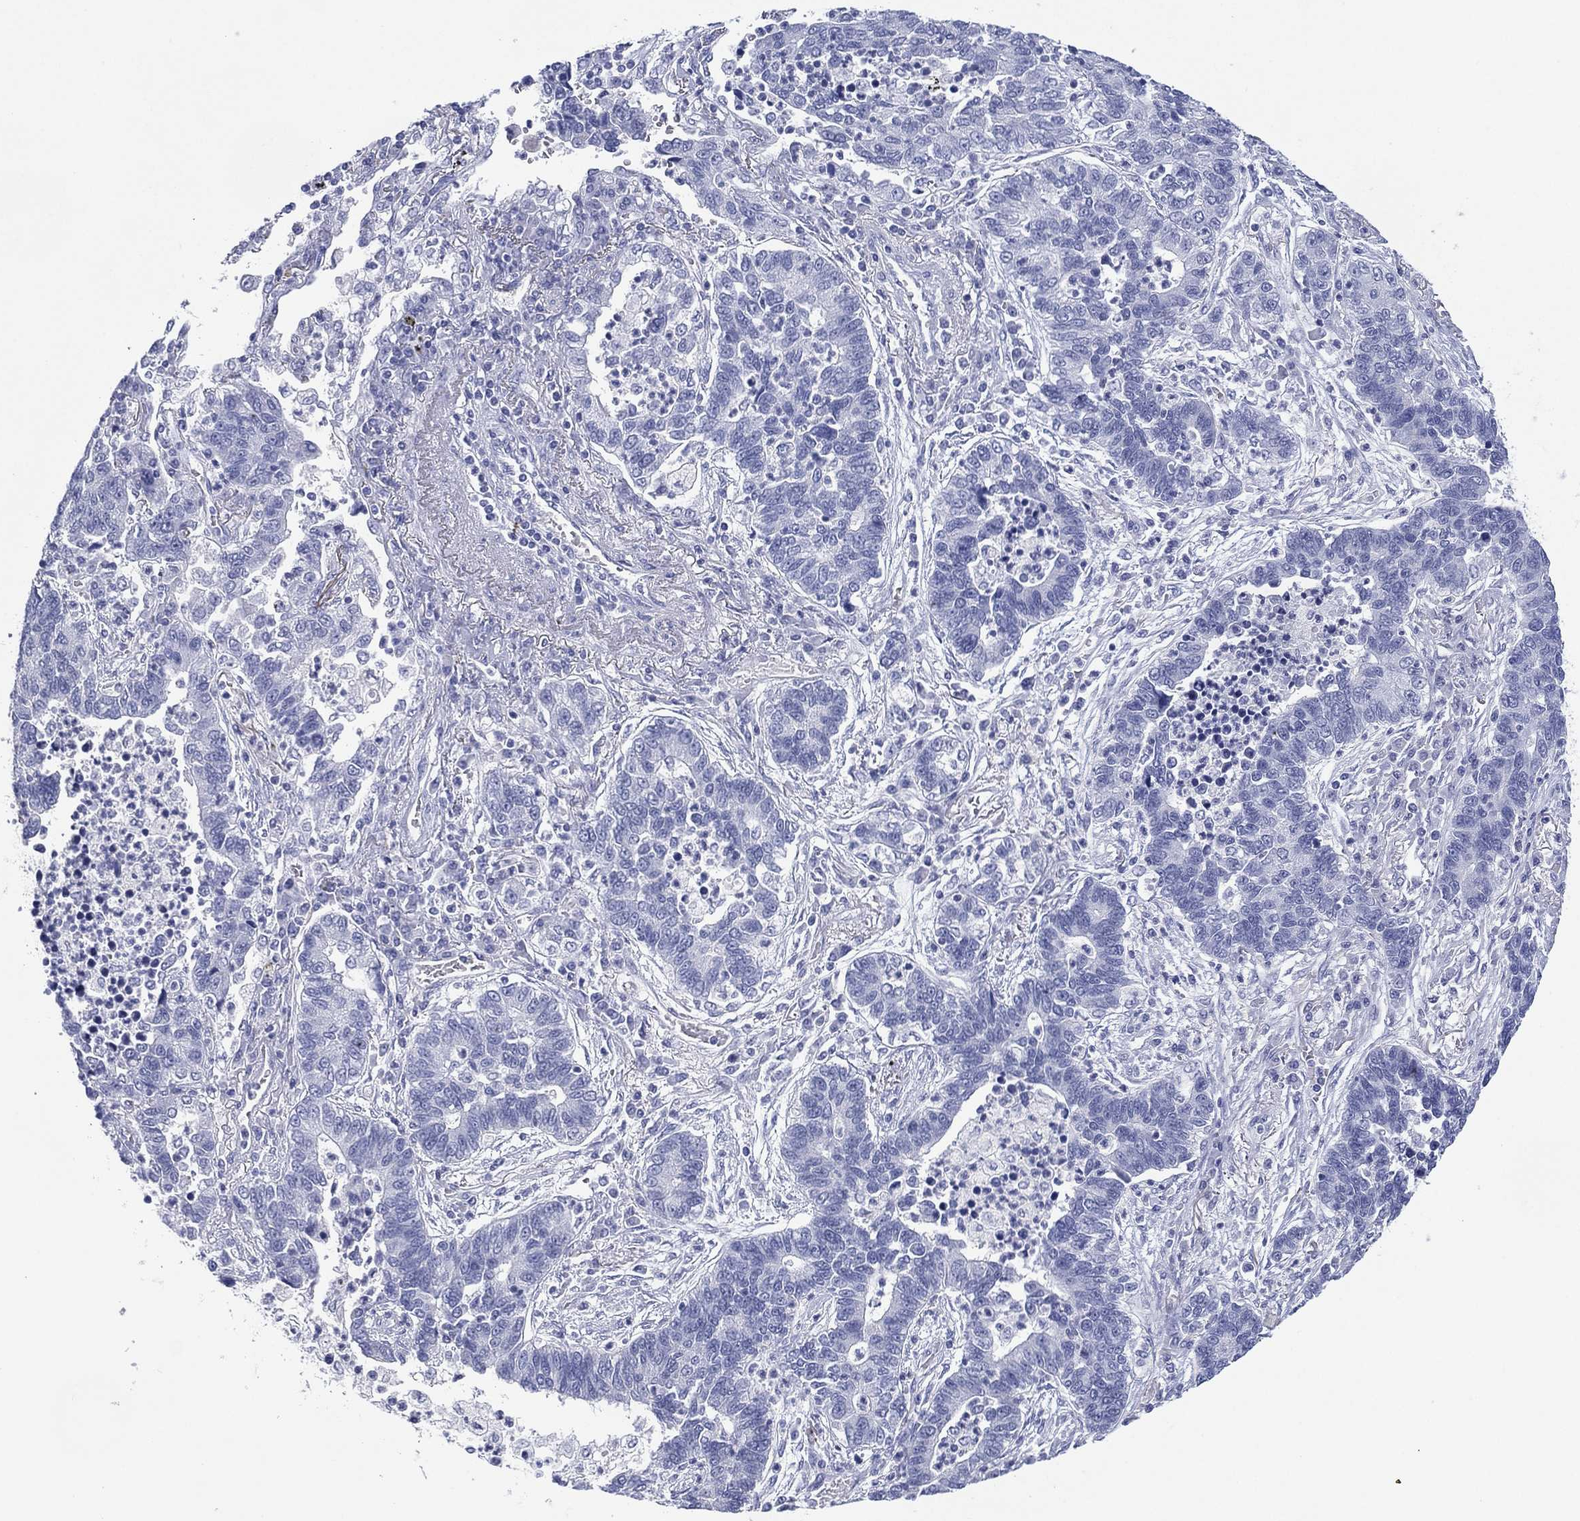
{"staining": {"intensity": "negative", "quantity": "none", "location": "none"}, "tissue": "lung cancer", "cell_type": "Tumor cells", "image_type": "cancer", "snomed": [{"axis": "morphology", "description": "Adenocarcinoma, NOS"}, {"axis": "topography", "description": "Lung"}], "caption": "The micrograph shows no staining of tumor cells in lung cancer.", "gene": "DSG1", "patient": {"sex": "female", "age": 57}}